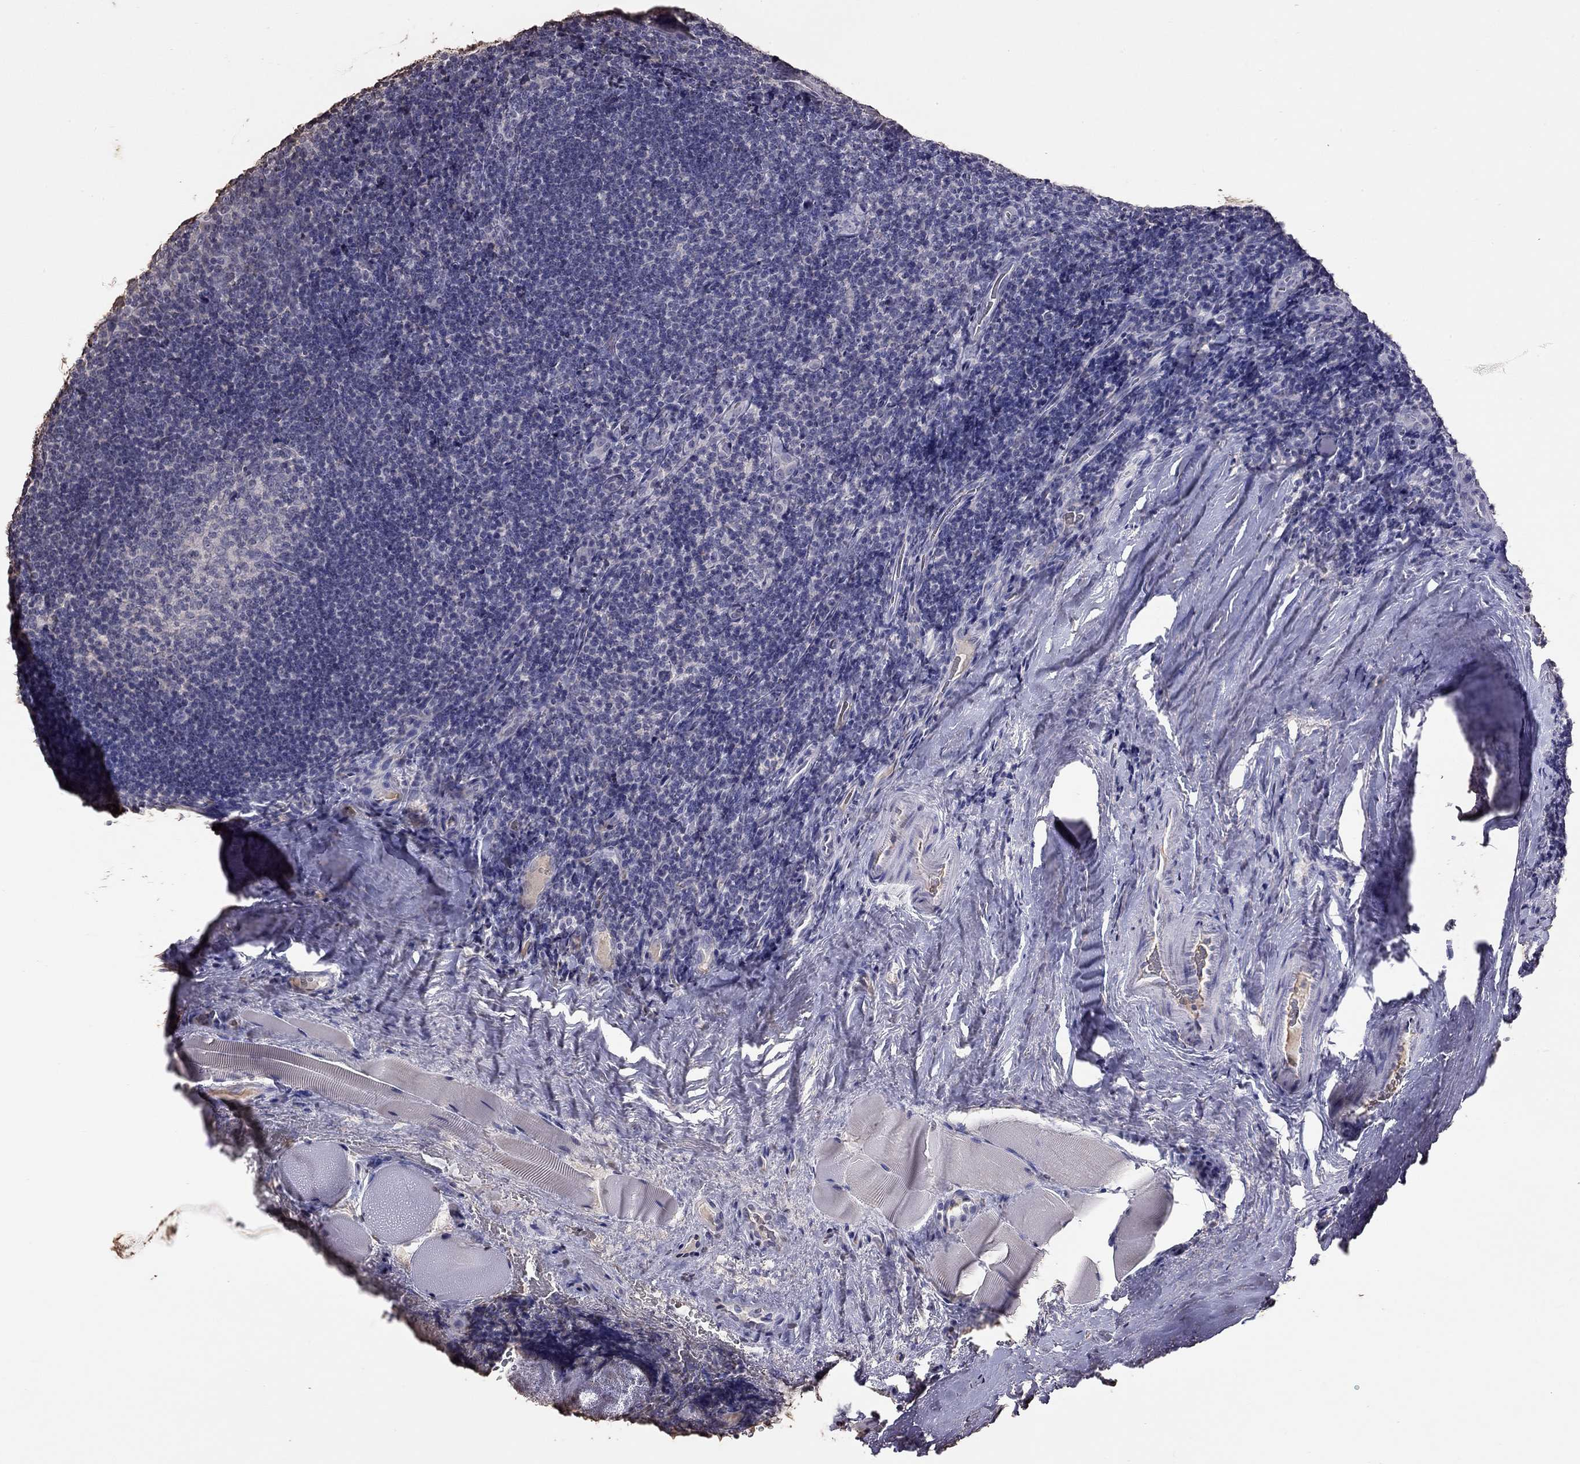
{"staining": {"intensity": "negative", "quantity": "none", "location": "none"}, "tissue": "tonsil", "cell_type": "Germinal center cells", "image_type": "normal", "snomed": [{"axis": "morphology", "description": "Normal tissue, NOS"}, {"axis": "morphology", "description": "Inflammation, NOS"}, {"axis": "topography", "description": "Tonsil"}], "caption": "IHC of normal tonsil reveals no staining in germinal center cells.", "gene": "SUN3", "patient": {"sex": "female", "age": 31}}